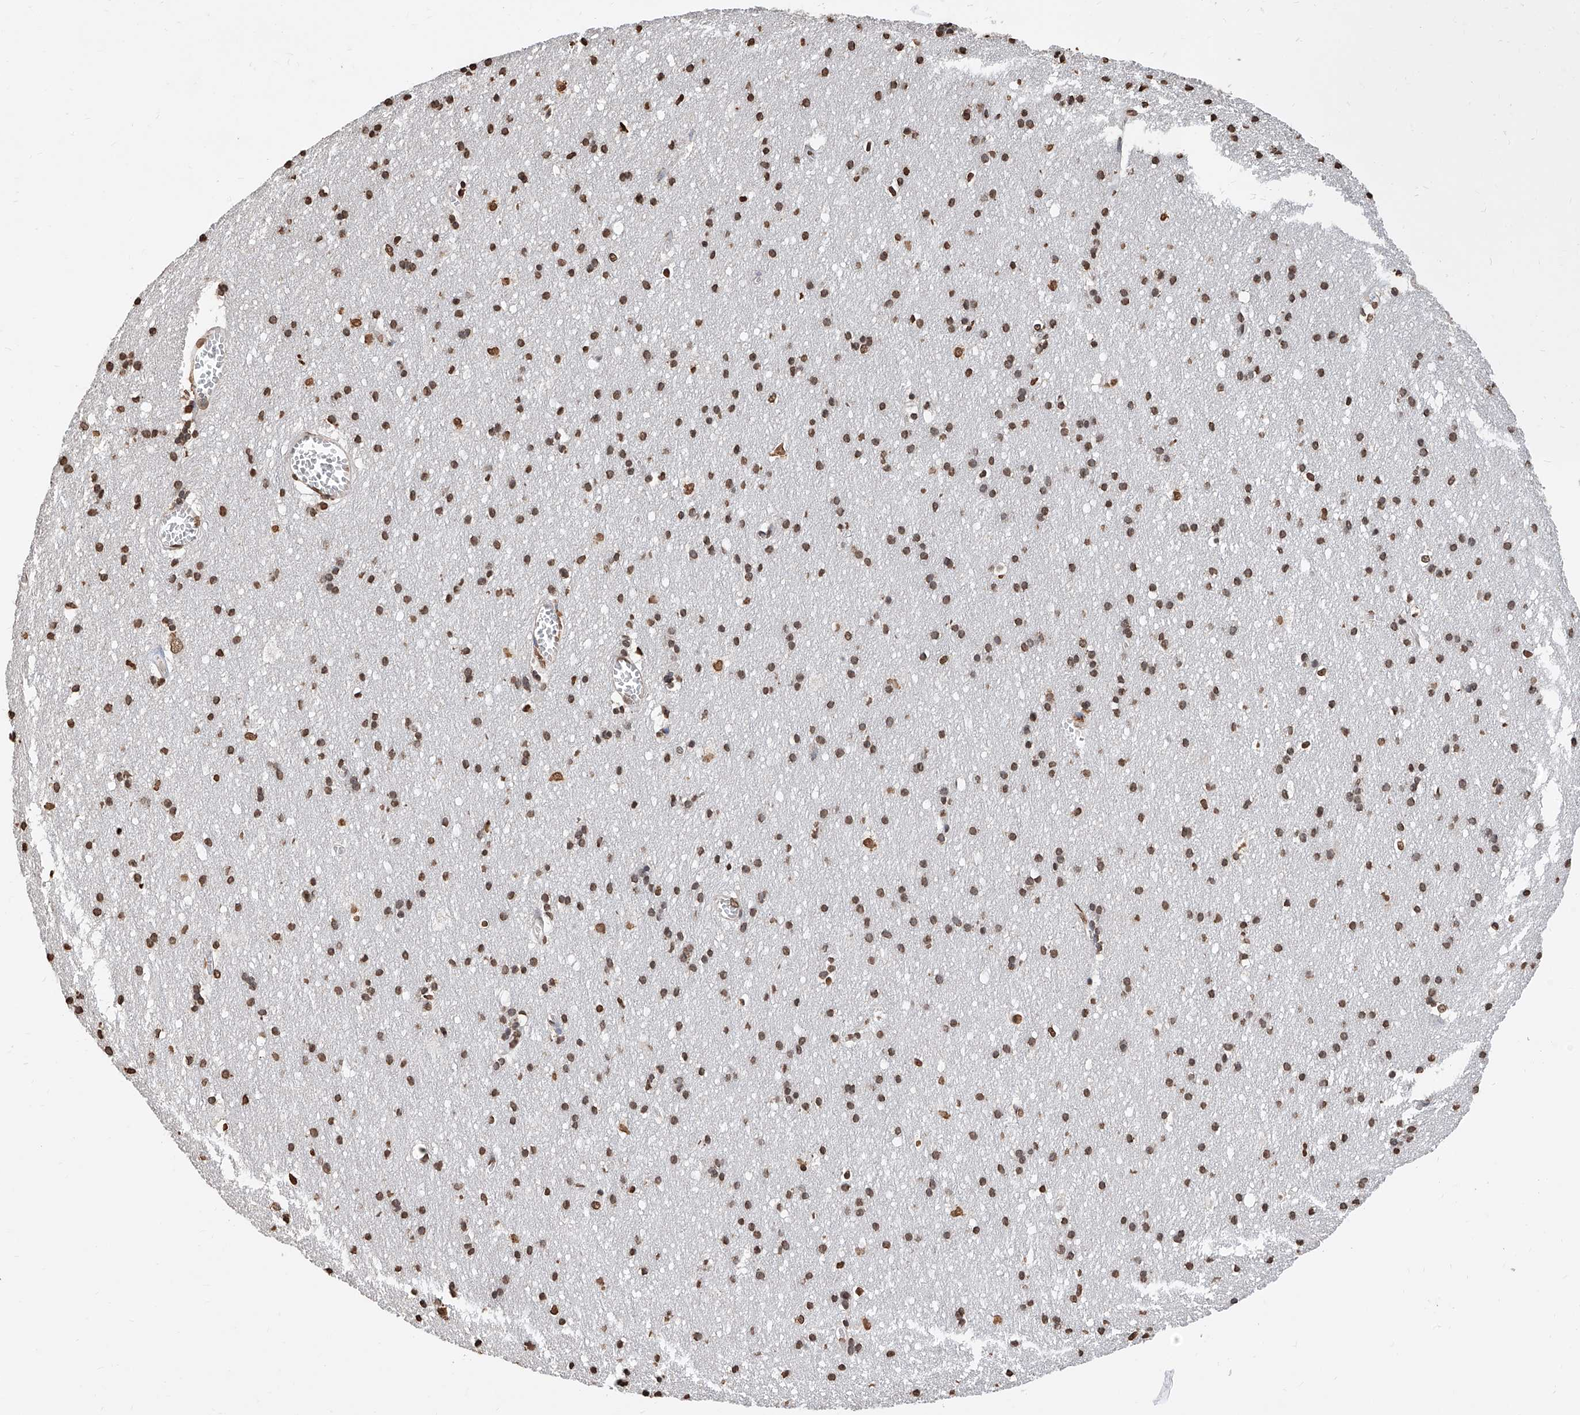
{"staining": {"intensity": "moderate", "quantity": ">75%", "location": "nuclear"}, "tissue": "cerebral cortex", "cell_type": "Endothelial cells", "image_type": "normal", "snomed": [{"axis": "morphology", "description": "Normal tissue, NOS"}, {"axis": "topography", "description": "Cerebral cortex"}], "caption": "Immunohistochemistry of normal human cerebral cortex shows medium levels of moderate nuclear positivity in approximately >75% of endothelial cells.", "gene": "RP9", "patient": {"sex": "male", "age": 54}}